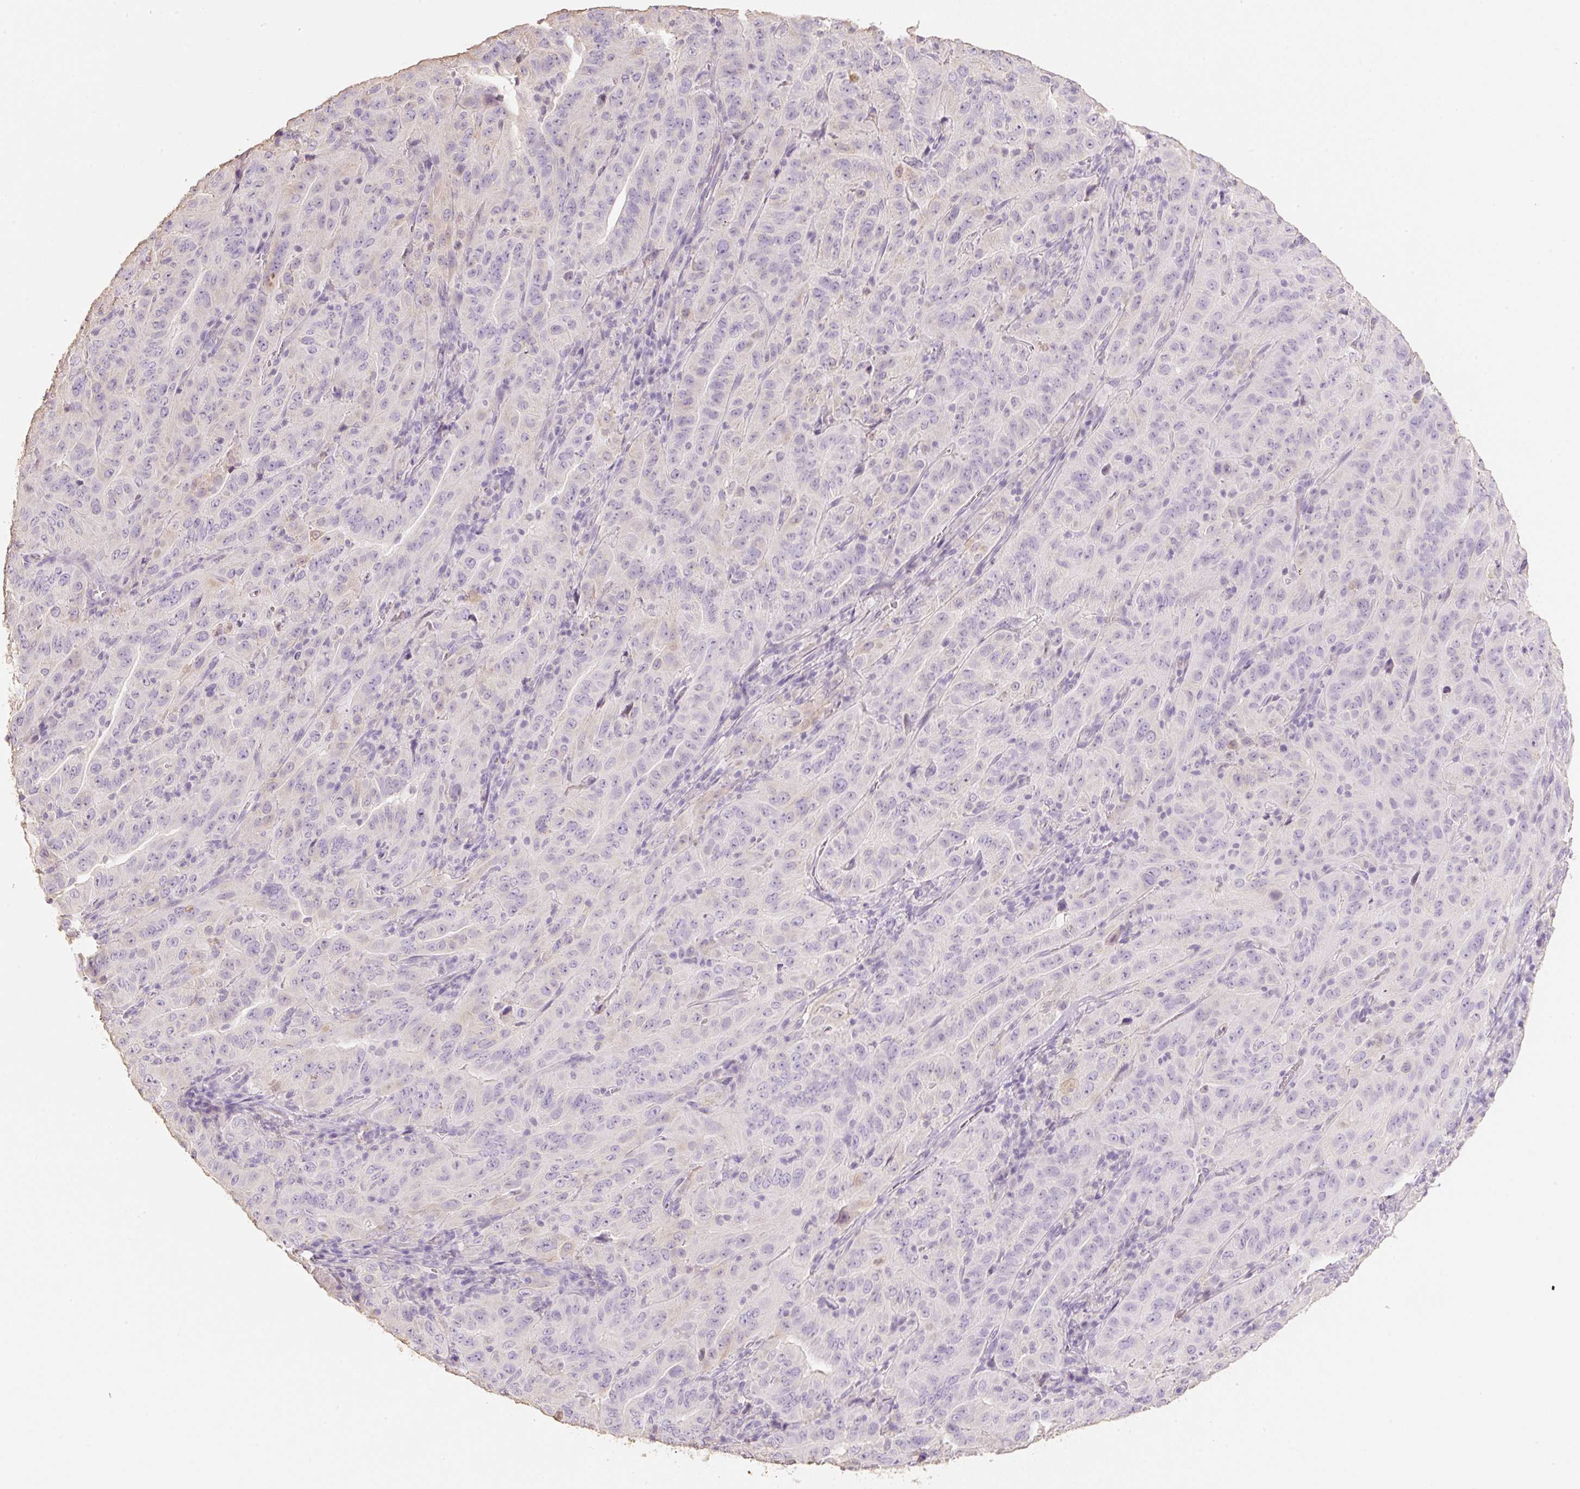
{"staining": {"intensity": "negative", "quantity": "none", "location": "none"}, "tissue": "pancreatic cancer", "cell_type": "Tumor cells", "image_type": "cancer", "snomed": [{"axis": "morphology", "description": "Adenocarcinoma, NOS"}, {"axis": "topography", "description": "Pancreas"}], "caption": "Immunohistochemistry histopathology image of neoplastic tissue: human adenocarcinoma (pancreatic) stained with DAB (3,3'-diaminobenzidine) shows no significant protein positivity in tumor cells.", "gene": "MBOAT7", "patient": {"sex": "male", "age": 63}}